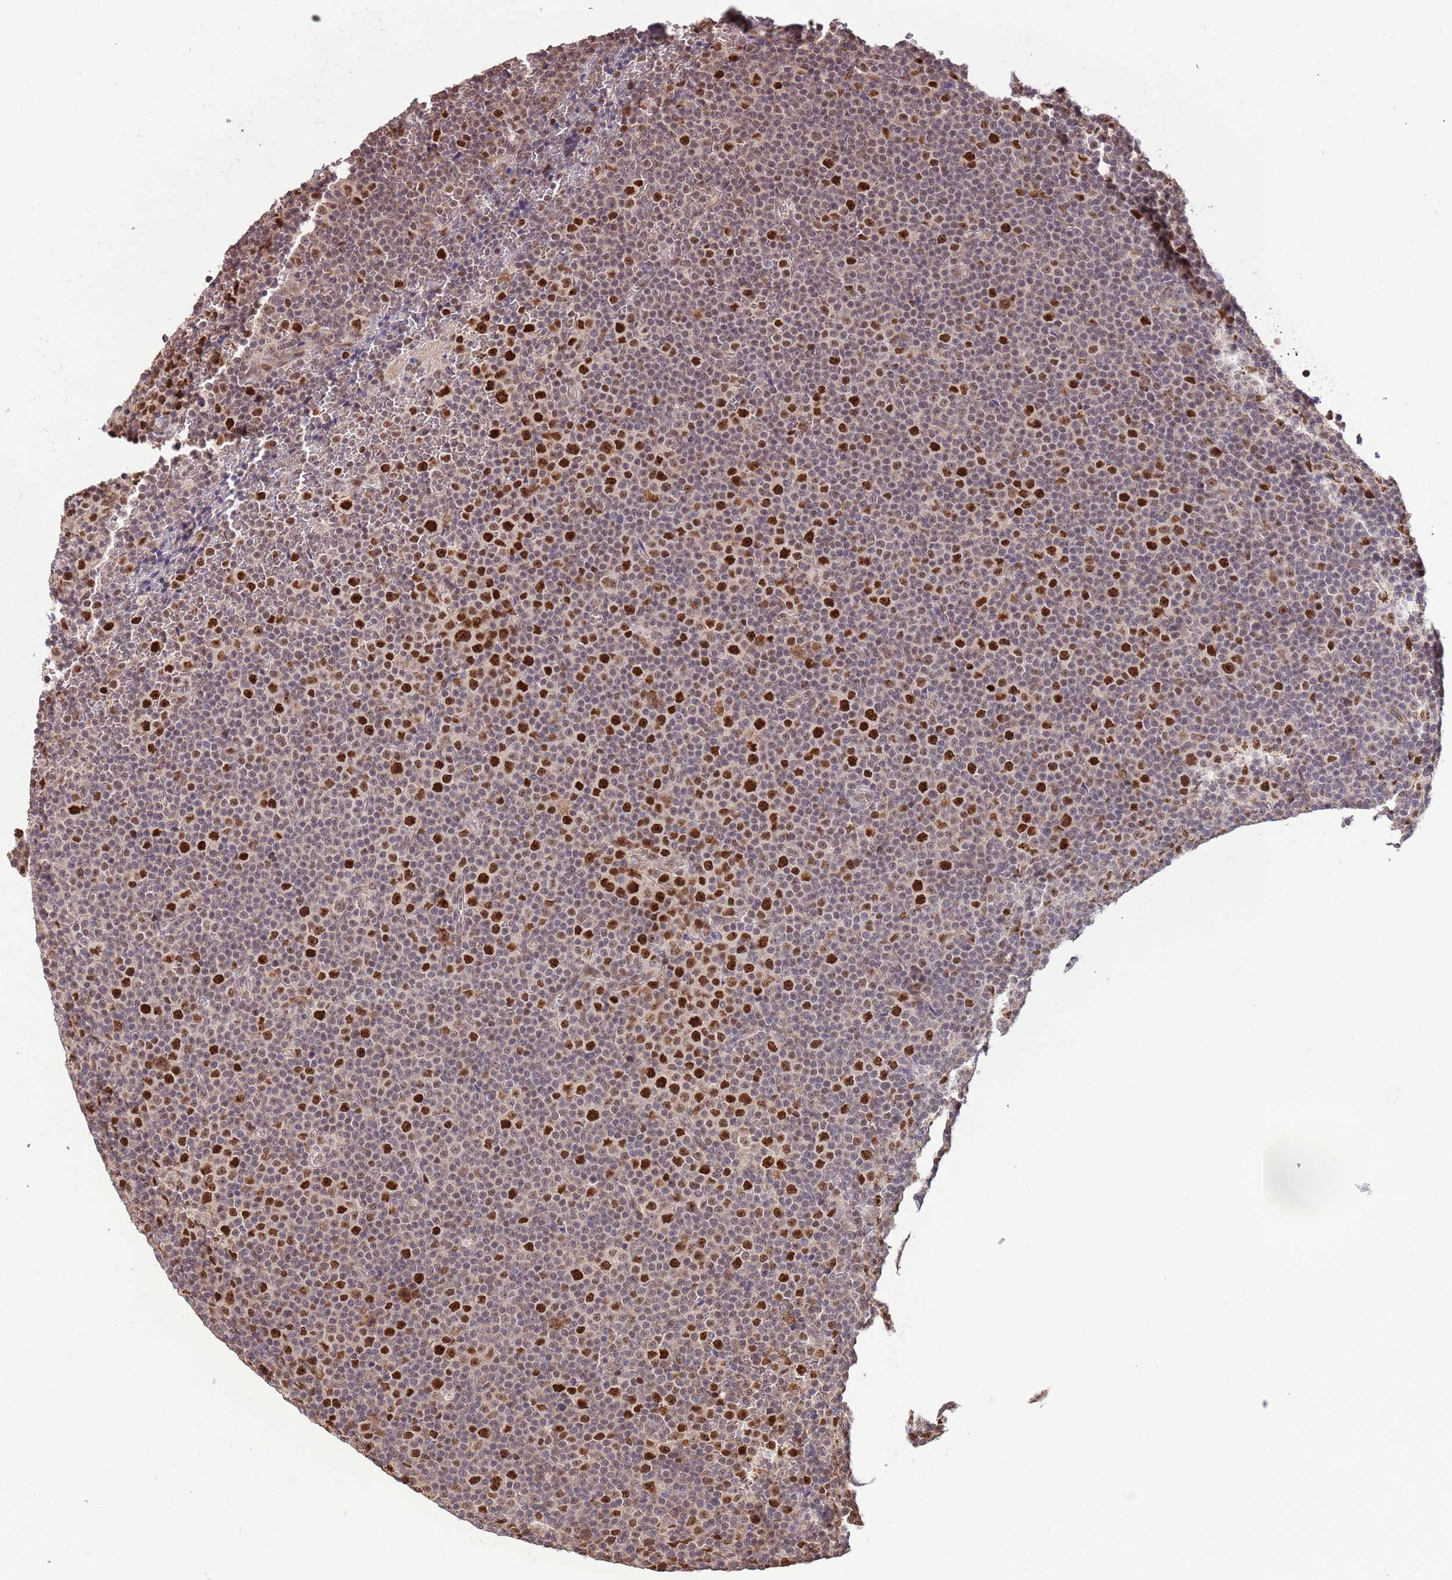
{"staining": {"intensity": "strong", "quantity": "25%-75%", "location": "nuclear"}, "tissue": "lymphoma", "cell_type": "Tumor cells", "image_type": "cancer", "snomed": [{"axis": "morphology", "description": "Malignant lymphoma, non-Hodgkin's type, Low grade"}, {"axis": "topography", "description": "Lymph node"}], "caption": "There is high levels of strong nuclear staining in tumor cells of lymphoma, as demonstrated by immunohistochemical staining (brown color).", "gene": "RIF1", "patient": {"sex": "female", "age": 67}}